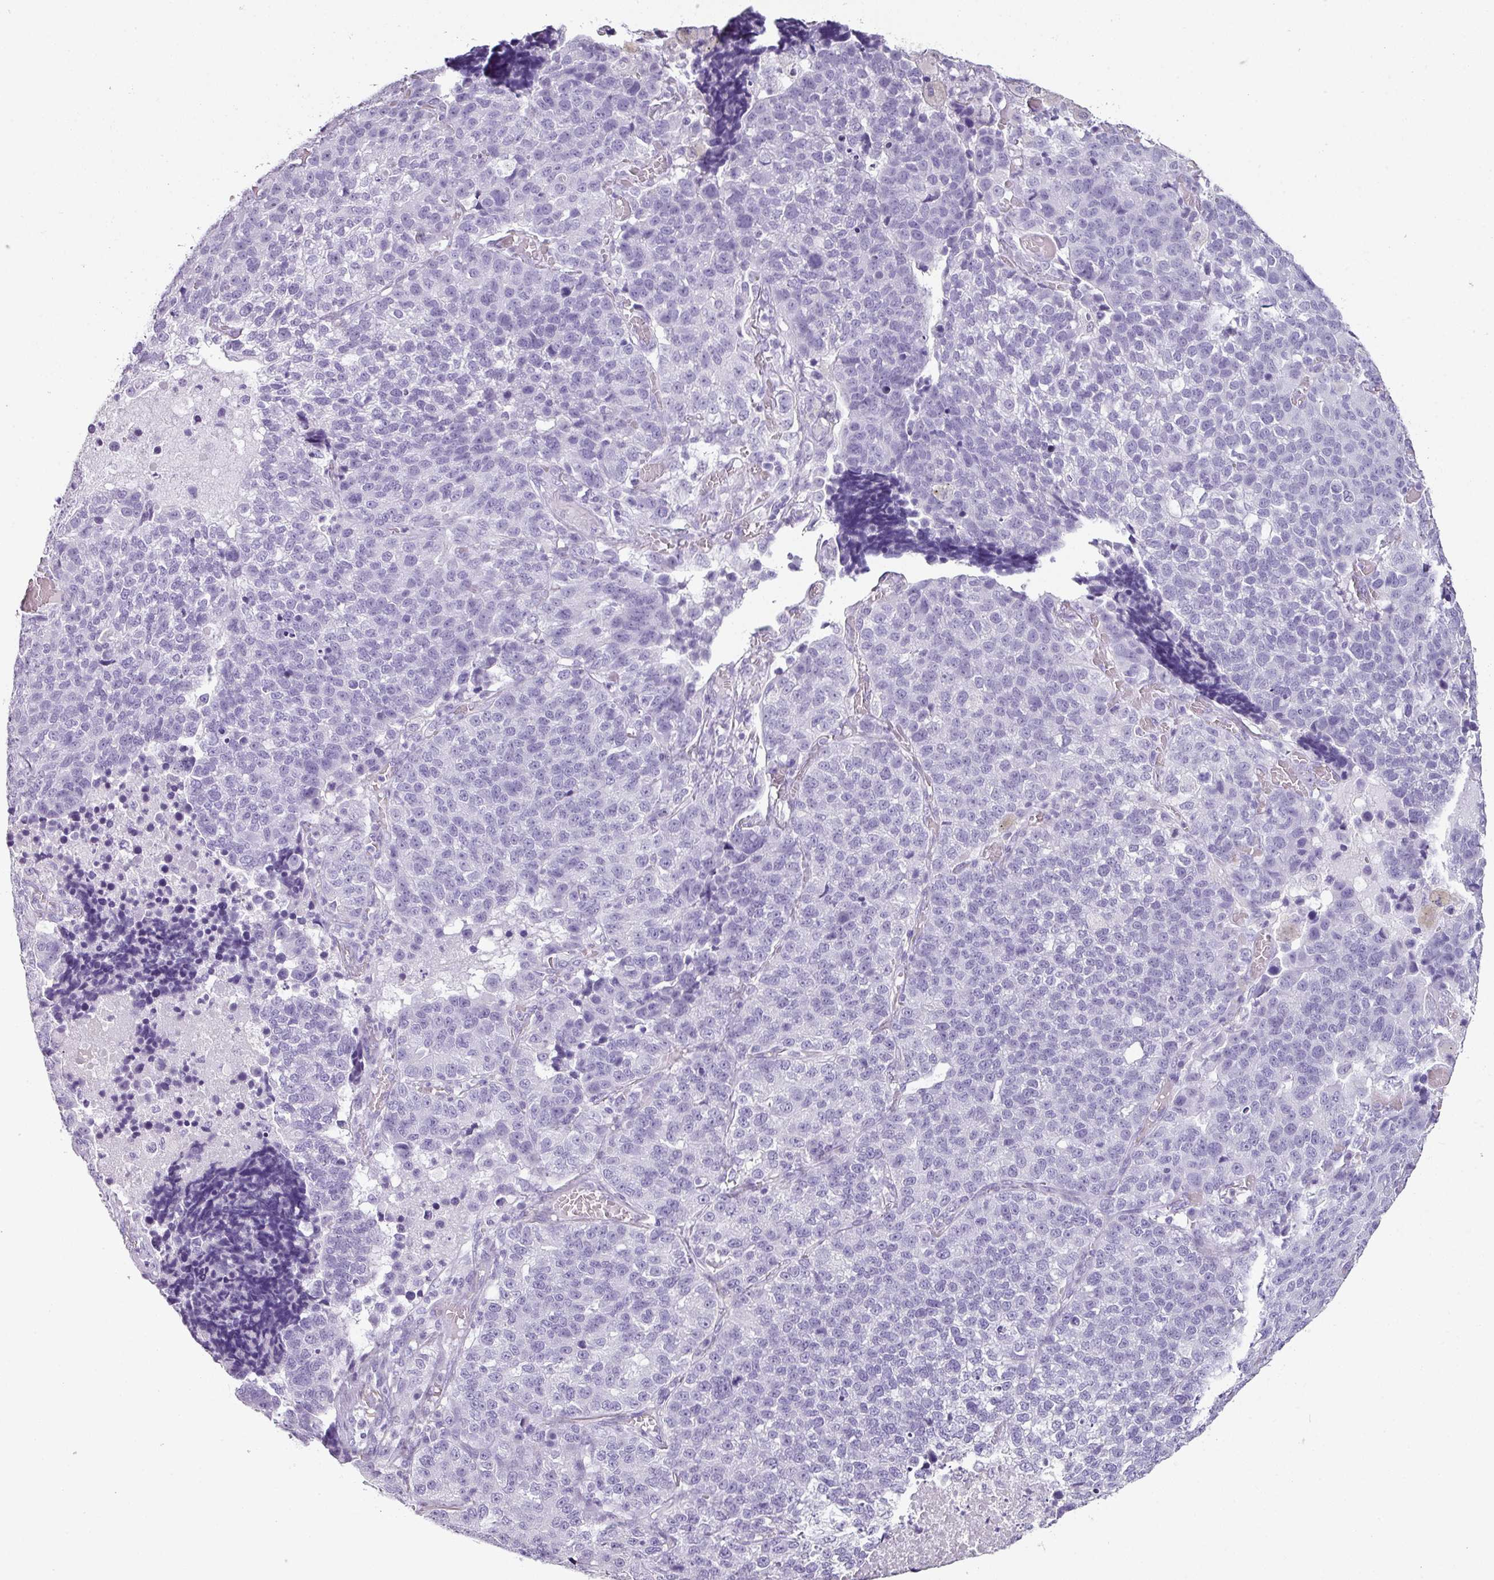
{"staining": {"intensity": "negative", "quantity": "none", "location": "none"}, "tissue": "lung cancer", "cell_type": "Tumor cells", "image_type": "cancer", "snomed": [{"axis": "morphology", "description": "Adenocarcinoma, NOS"}, {"axis": "topography", "description": "Lung"}], "caption": "Tumor cells are negative for protein expression in human lung cancer (adenocarcinoma). The staining is performed using DAB (3,3'-diaminobenzidine) brown chromogen with nuclei counter-stained in using hematoxylin.", "gene": "SCT", "patient": {"sex": "male", "age": 49}}